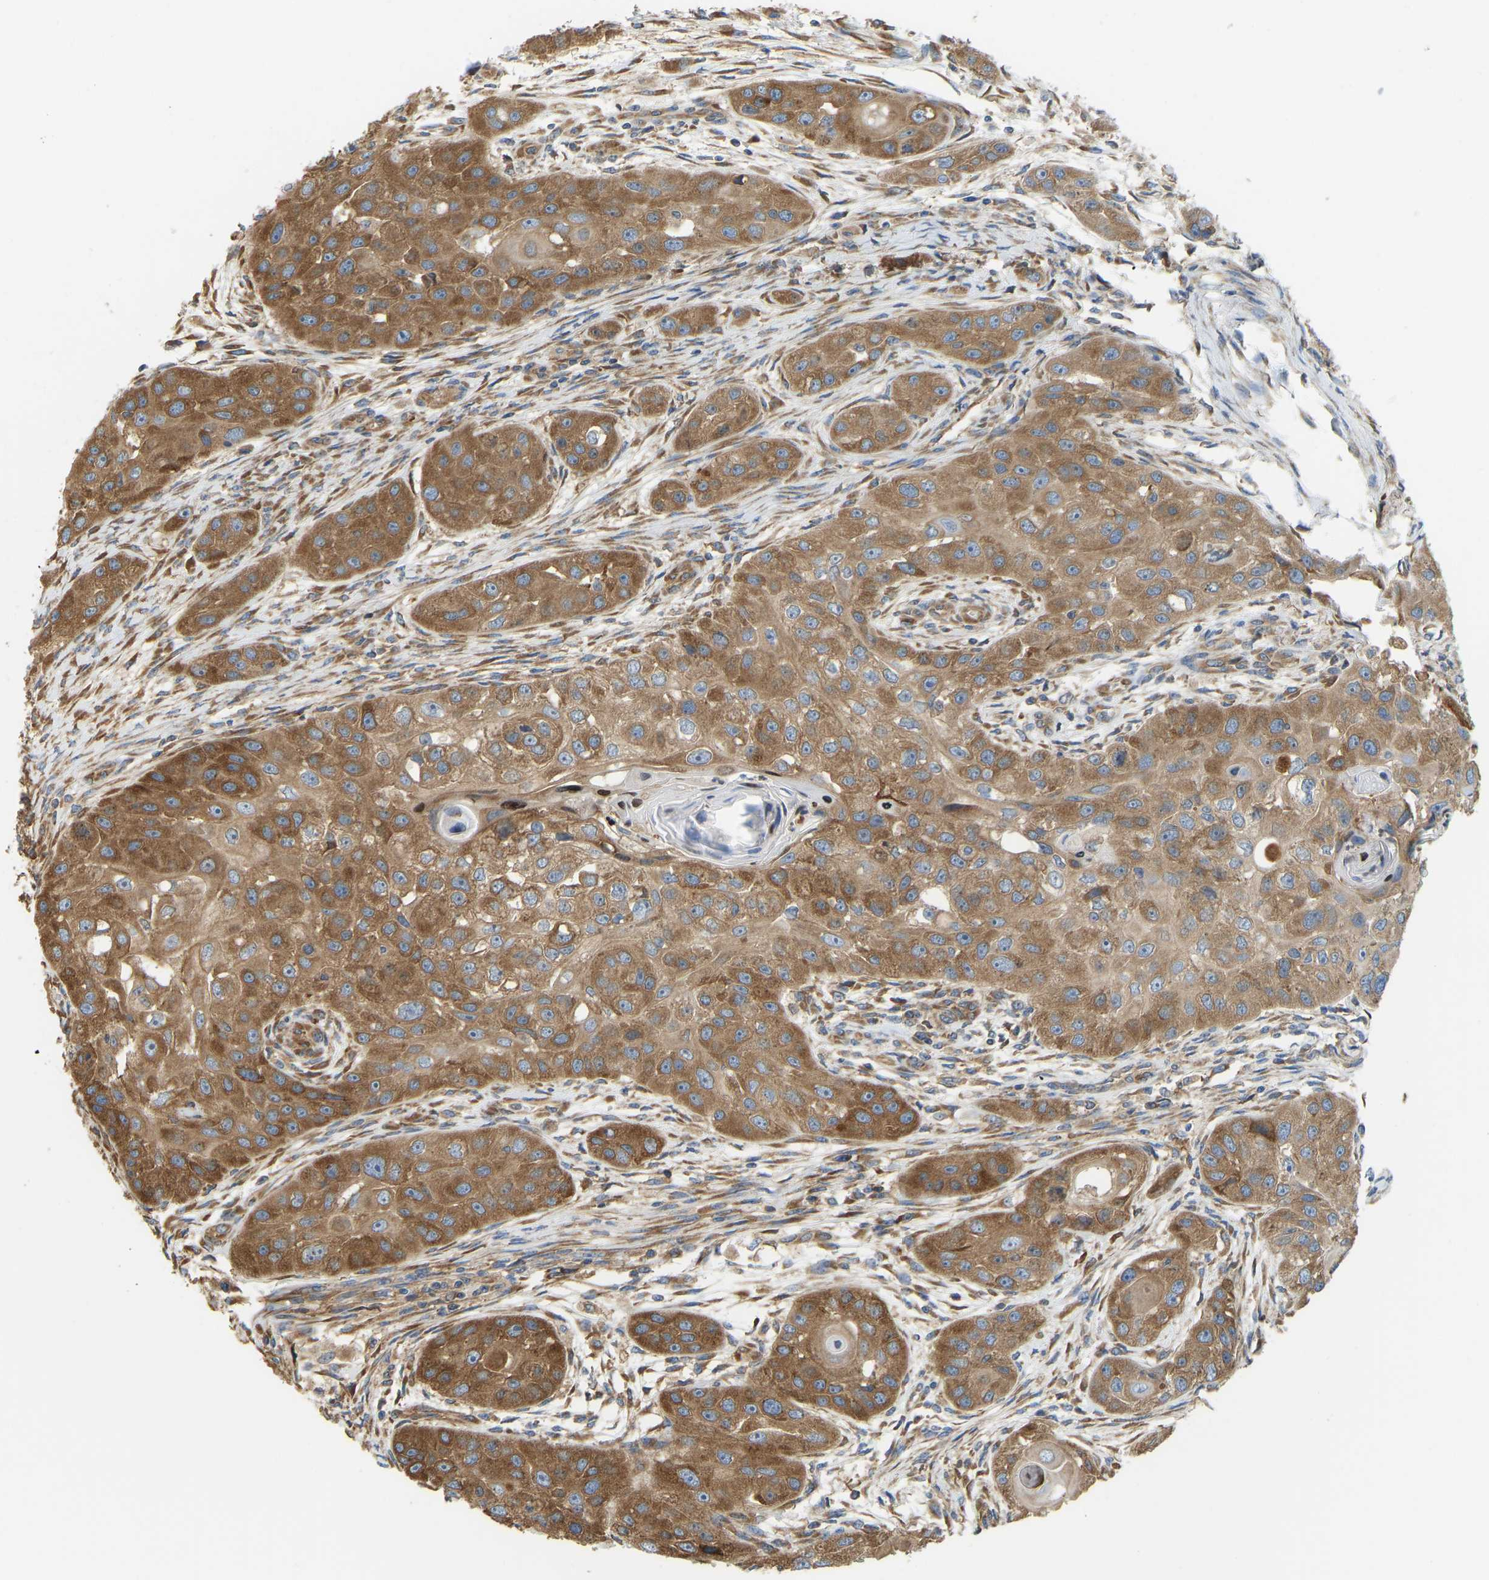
{"staining": {"intensity": "moderate", "quantity": ">75%", "location": "cytoplasmic/membranous"}, "tissue": "head and neck cancer", "cell_type": "Tumor cells", "image_type": "cancer", "snomed": [{"axis": "morphology", "description": "Normal tissue, NOS"}, {"axis": "morphology", "description": "Squamous cell carcinoma, NOS"}, {"axis": "topography", "description": "Skeletal muscle"}, {"axis": "topography", "description": "Head-Neck"}], "caption": "Tumor cells demonstrate medium levels of moderate cytoplasmic/membranous positivity in approximately >75% of cells in human squamous cell carcinoma (head and neck). The staining was performed using DAB, with brown indicating positive protein expression. Nuclei are stained blue with hematoxylin.", "gene": "RPS6KB2", "patient": {"sex": "male", "age": 51}}